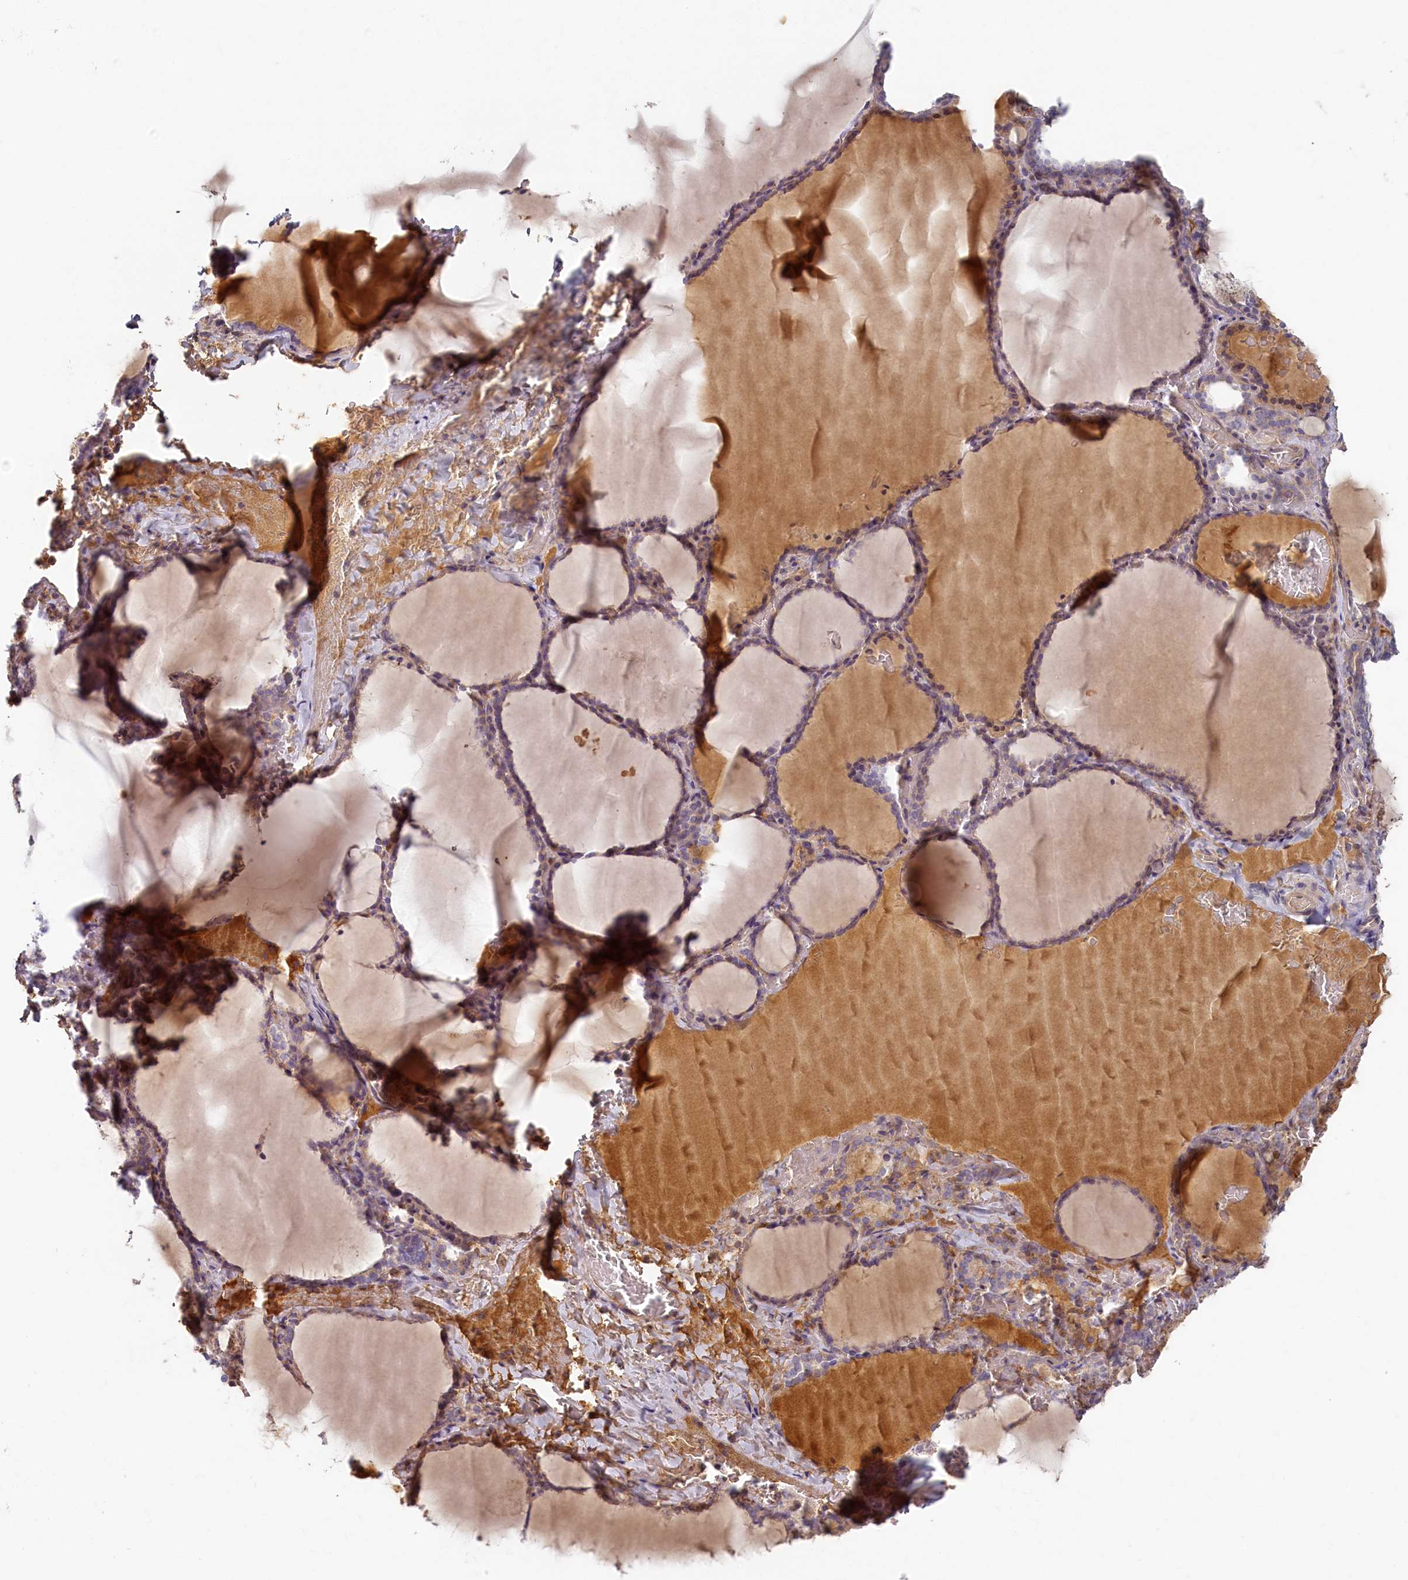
{"staining": {"intensity": "weak", "quantity": "25%-75%", "location": "cytoplasmic/membranous"}, "tissue": "thyroid gland", "cell_type": "Glandular cells", "image_type": "normal", "snomed": [{"axis": "morphology", "description": "Normal tissue, NOS"}, {"axis": "topography", "description": "Thyroid gland"}], "caption": "Protein expression analysis of unremarkable human thyroid gland reveals weak cytoplasmic/membranous positivity in approximately 25%-75% of glandular cells. Ihc stains the protein in brown and the nuclei are stained blue.", "gene": "STX16", "patient": {"sex": "female", "age": 39}}